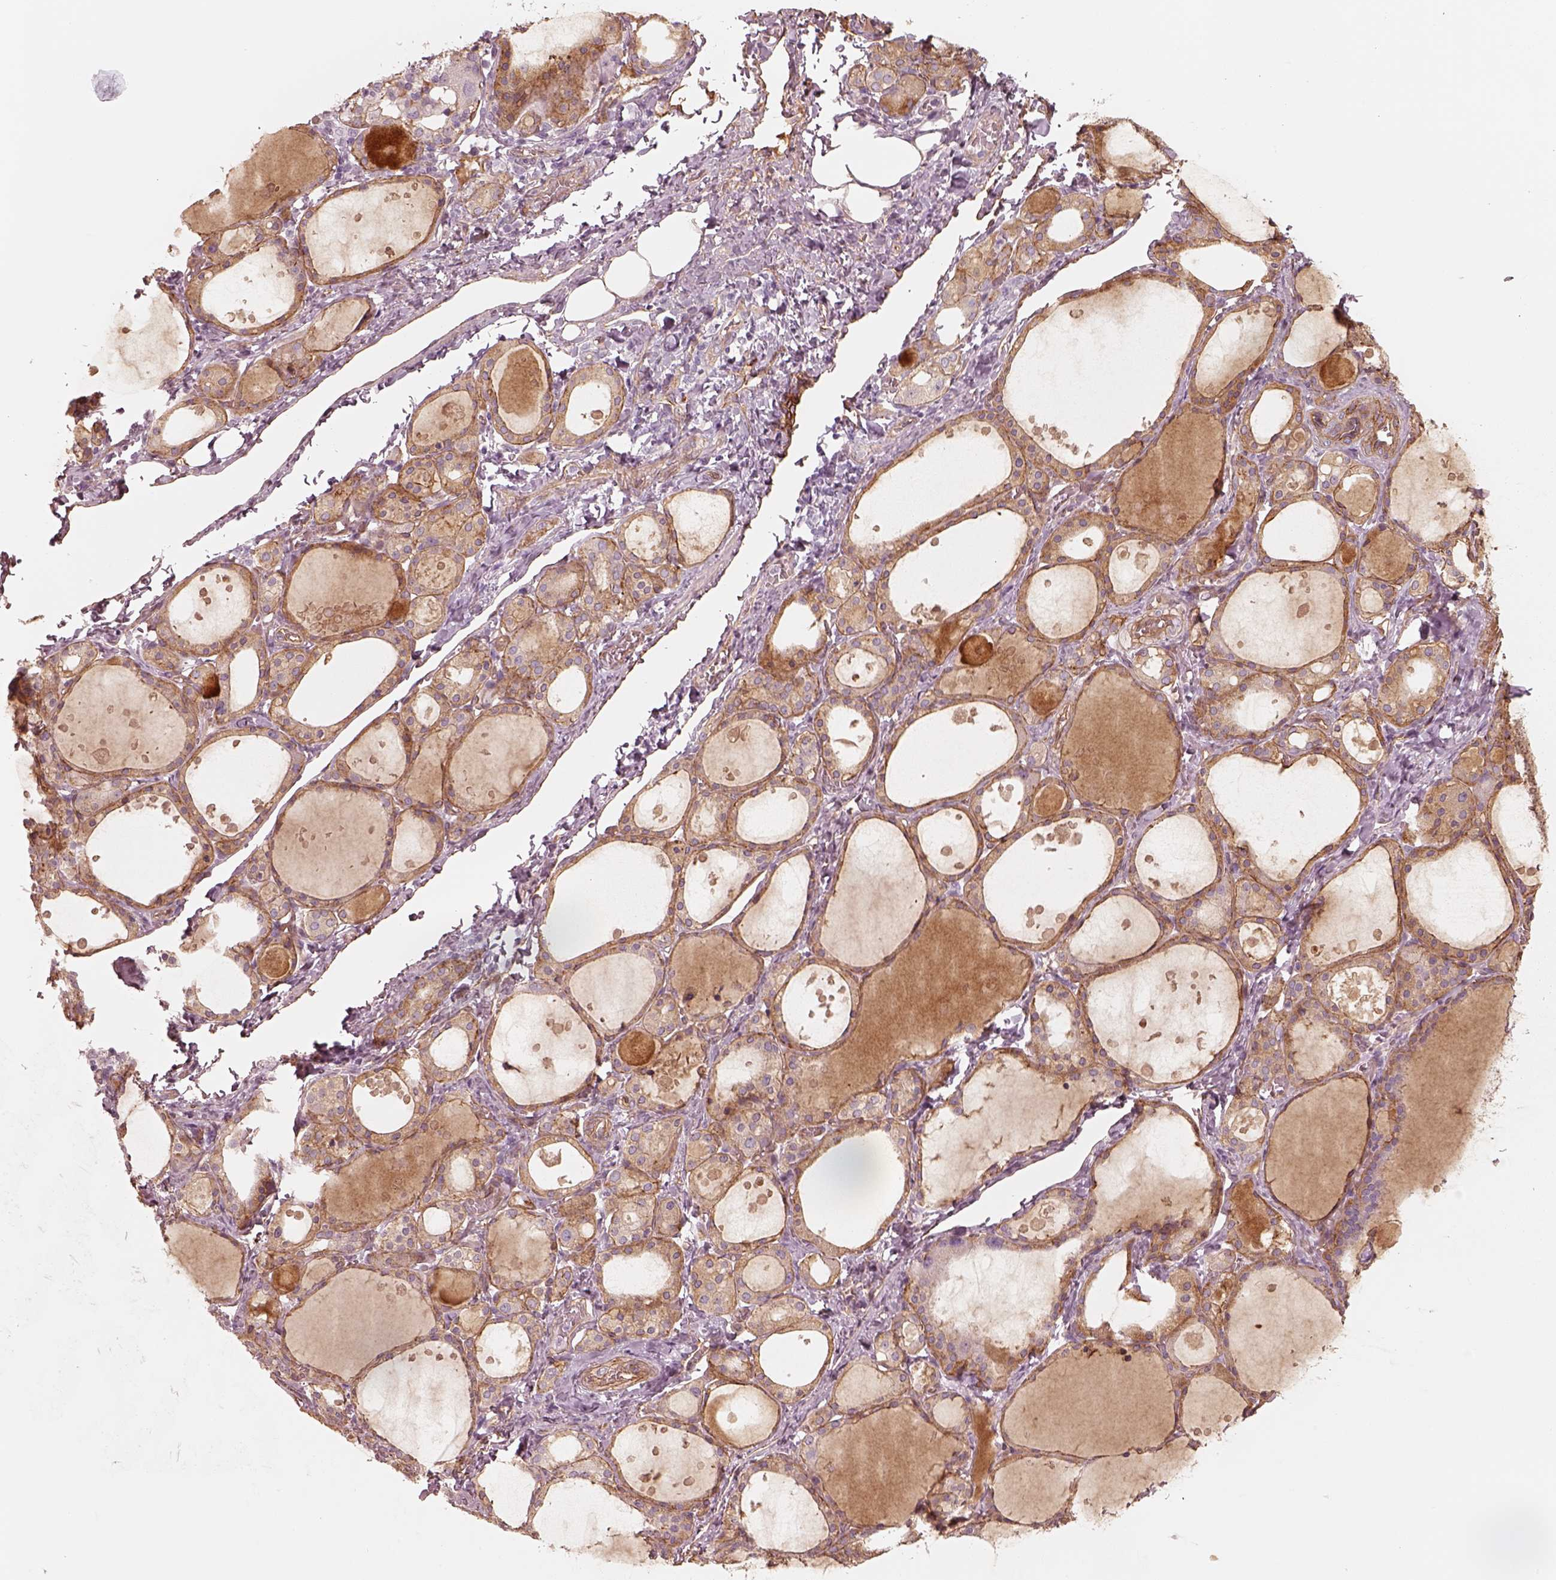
{"staining": {"intensity": "moderate", "quantity": ">75%", "location": "cytoplasmic/membranous"}, "tissue": "thyroid gland", "cell_type": "Glandular cells", "image_type": "normal", "snomed": [{"axis": "morphology", "description": "Normal tissue, NOS"}, {"axis": "topography", "description": "Thyroid gland"}], "caption": "Moderate cytoplasmic/membranous expression is seen in approximately >75% of glandular cells in normal thyroid gland. Using DAB (brown) and hematoxylin (blue) stains, captured at high magnification using brightfield microscopy.", "gene": "CRYM", "patient": {"sex": "male", "age": 68}}